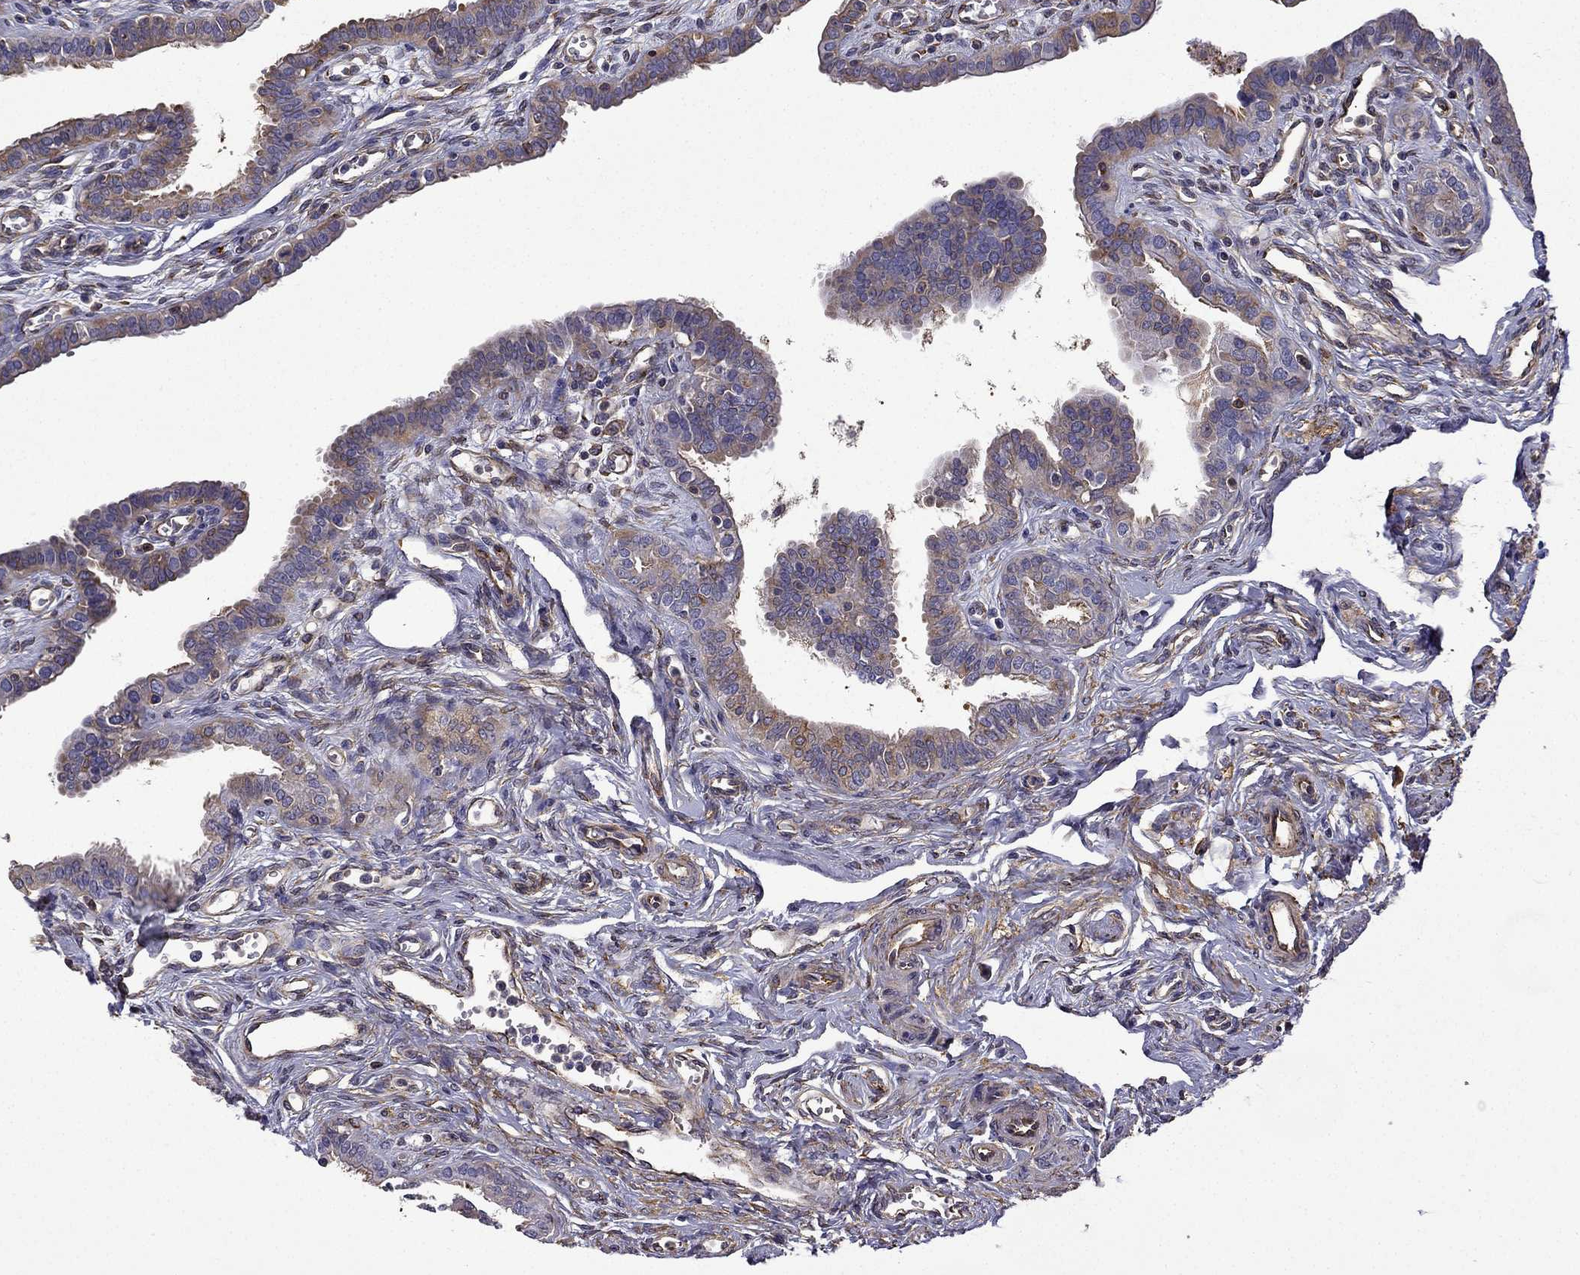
{"staining": {"intensity": "moderate", "quantity": "25%-75%", "location": "cytoplasmic/membranous"}, "tissue": "fallopian tube", "cell_type": "Glandular cells", "image_type": "normal", "snomed": [{"axis": "morphology", "description": "Normal tissue, NOS"}, {"axis": "morphology", "description": "Carcinoma, endometroid"}, {"axis": "topography", "description": "Fallopian tube"}, {"axis": "topography", "description": "Ovary"}], "caption": "DAB (3,3'-diaminobenzidine) immunohistochemical staining of unremarkable fallopian tube demonstrates moderate cytoplasmic/membranous protein staining in about 25%-75% of glandular cells.", "gene": "MAP4", "patient": {"sex": "female", "age": 42}}